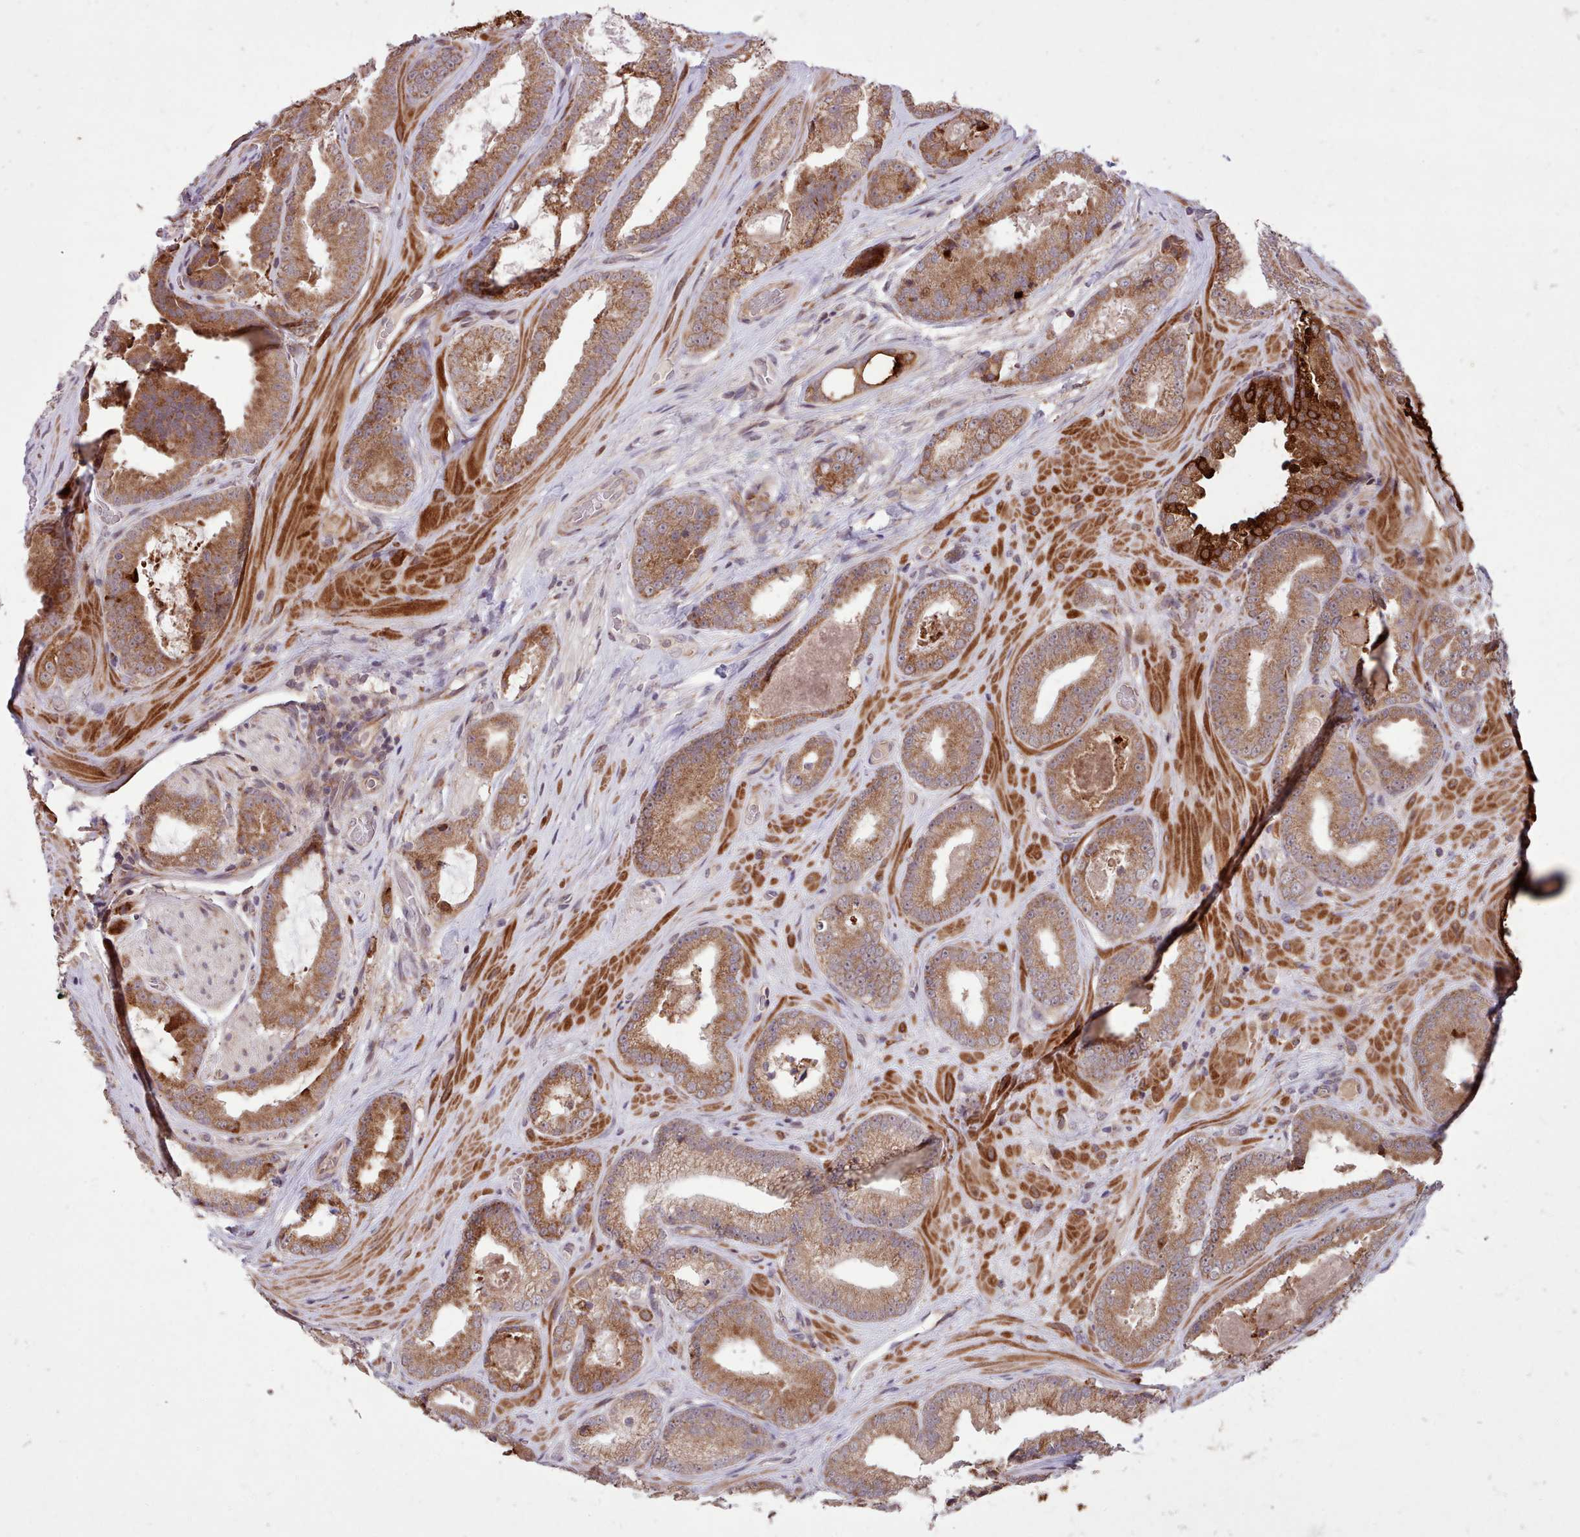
{"staining": {"intensity": "moderate", "quantity": ">75%", "location": "cytoplasmic/membranous"}, "tissue": "prostate cancer", "cell_type": "Tumor cells", "image_type": "cancer", "snomed": [{"axis": "morphology", "description": "Adenocarcinoma, Low grade"}, {"axis": "topography", "description": "Prostate"}], "caption": "Protein staining reveals moderate cytoplasmic/membranous positivity in about >75% of tumor cells in low-grade adenocarcinoma (prostate).", "gene": "TTLL3", "patient": {"sex": "male", "age": 57}}